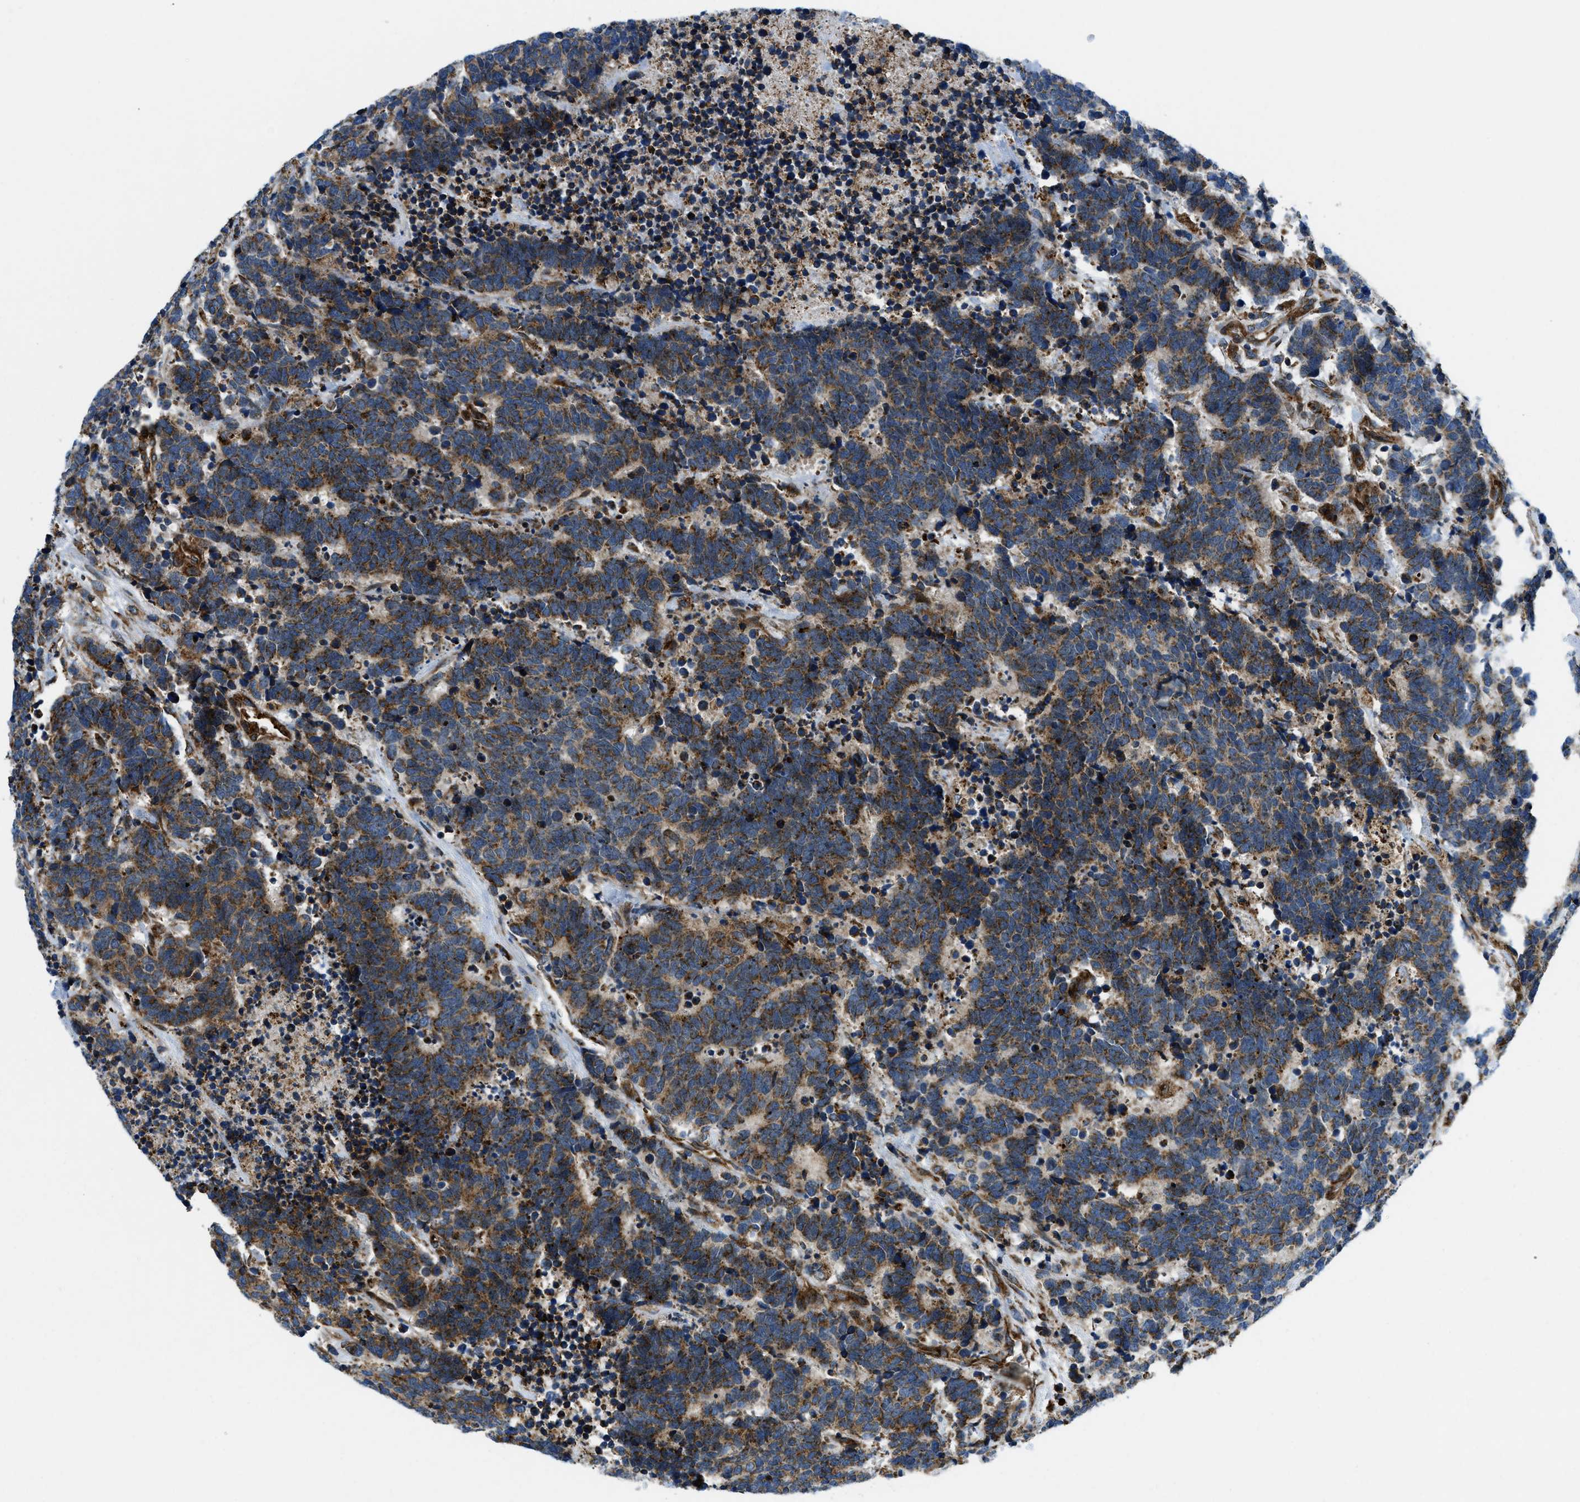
{"staining": {"intensity": "moderate", "quantity": ">75%", "location": "cytoplasmic/membranous"}, "tissue": "carcinoid", "cell_type": "Tumor cells", "image_type": "cancer", "snomed": [{"axis": "morphology", "description": "Carcinoma, NOS"}, {"axis": "morphology", "description": "Carcinoid, malignant, NOS"}, {"axis": "topography", "description": "Urinary bladder"}], "caption": "Carcinoid was stained to show a protein in brown. There is medium levels of moderate cytoplasmic/membranous staining in approximately >75% of tumor cells.", "gene": "CSPG4", "patient": {"sex": "male", "age": 57}}